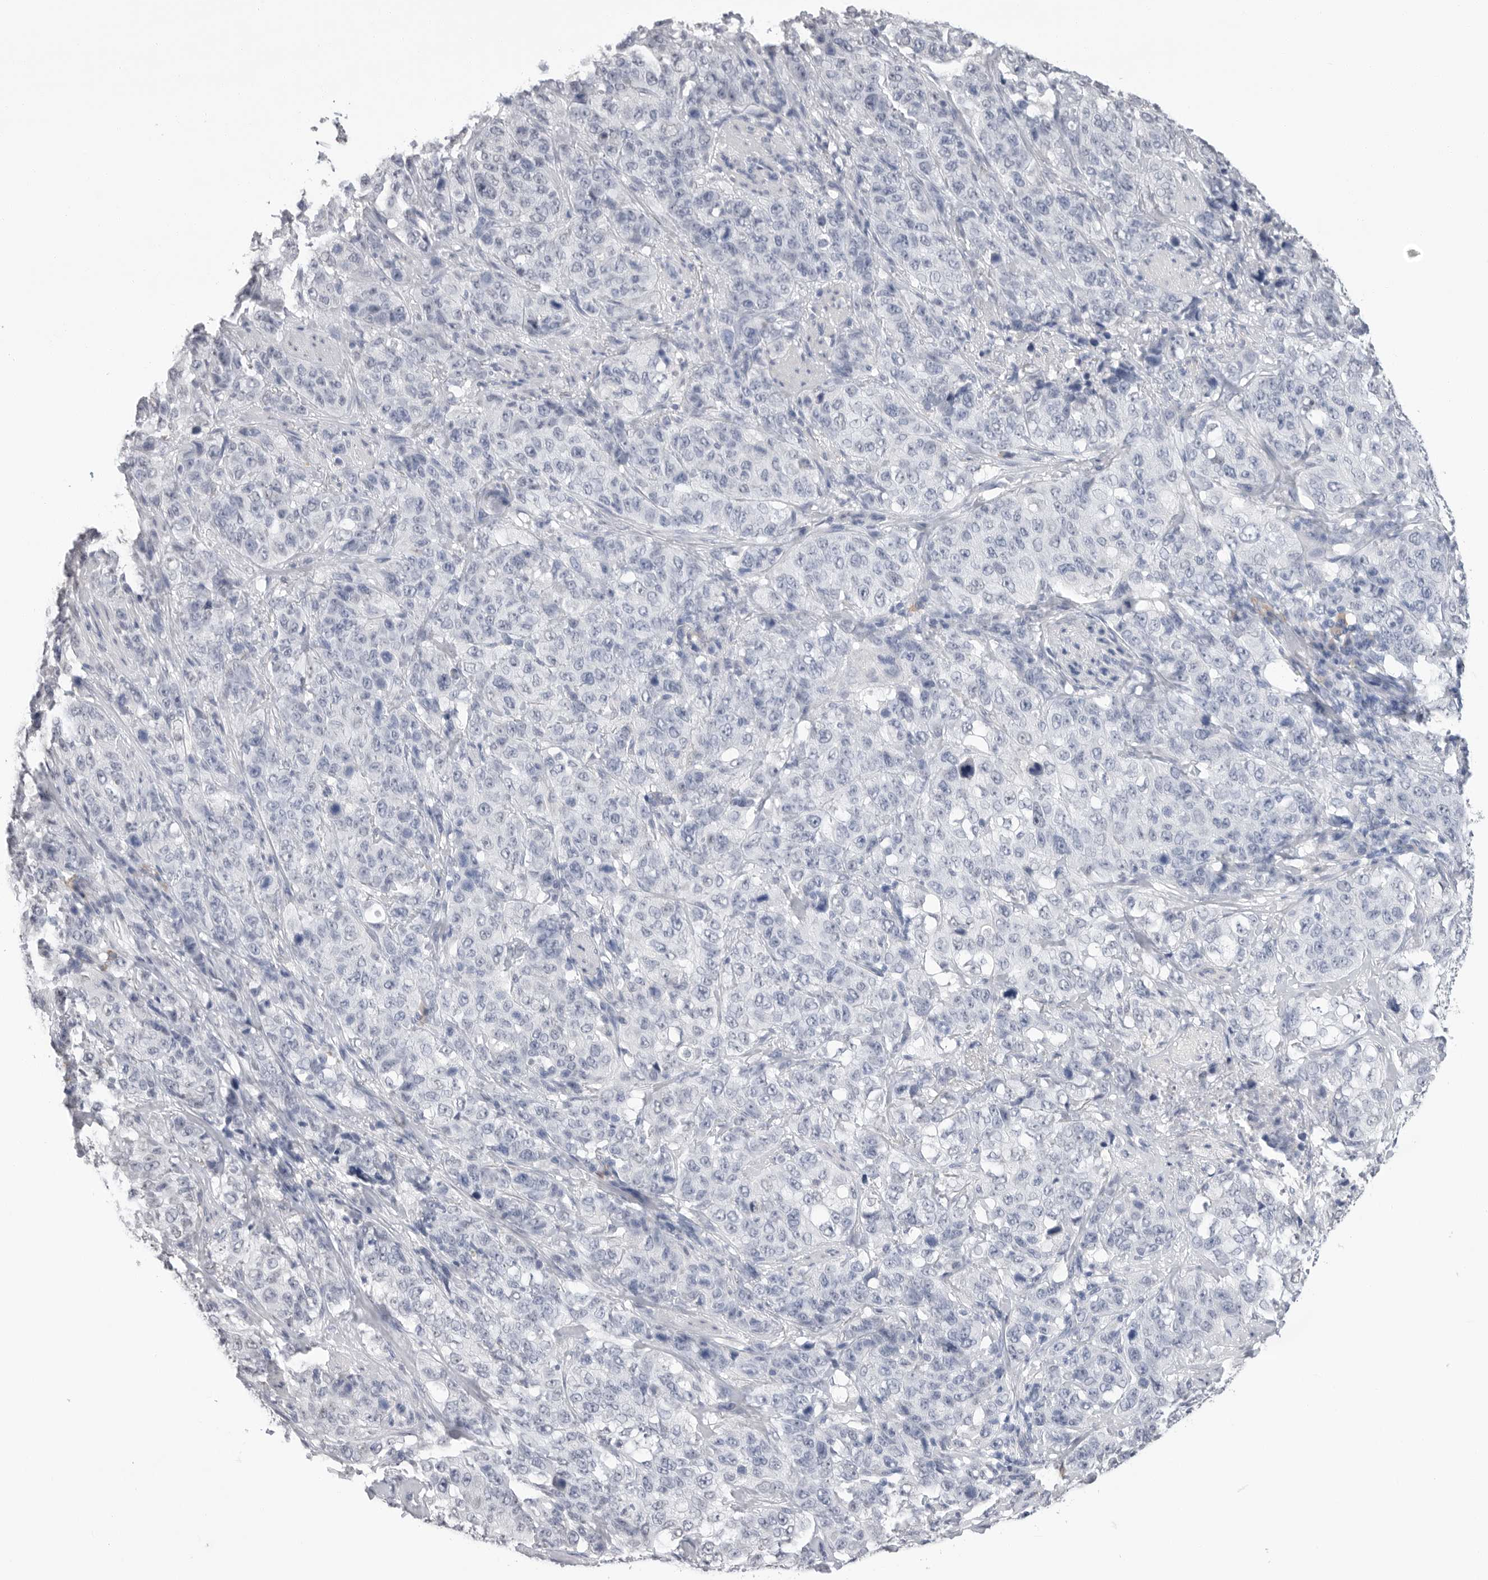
{"staining": {"intensity": "negative", "quantity": "none", "location": "none"}, "tissue": "stomach cancer", "cell_type": "Tumor cells", "image_type": "cancer", "snomed": [{"axis": "morphology", "description": "Adenocarcinoma, NOS"}, {"axis": "topography", "description": "Stomach"}], "caption": "This is a photomicrograph of immunohistochemistry (IHC) staining of stomach adenocarcinoma, which shows no staining in tumor cells. (Immunohistochemistry (ihc), brightfield microscopy, high magnification).", "gene": "ARHGEF10", "patient": {"sex": "male", "age": 48}}